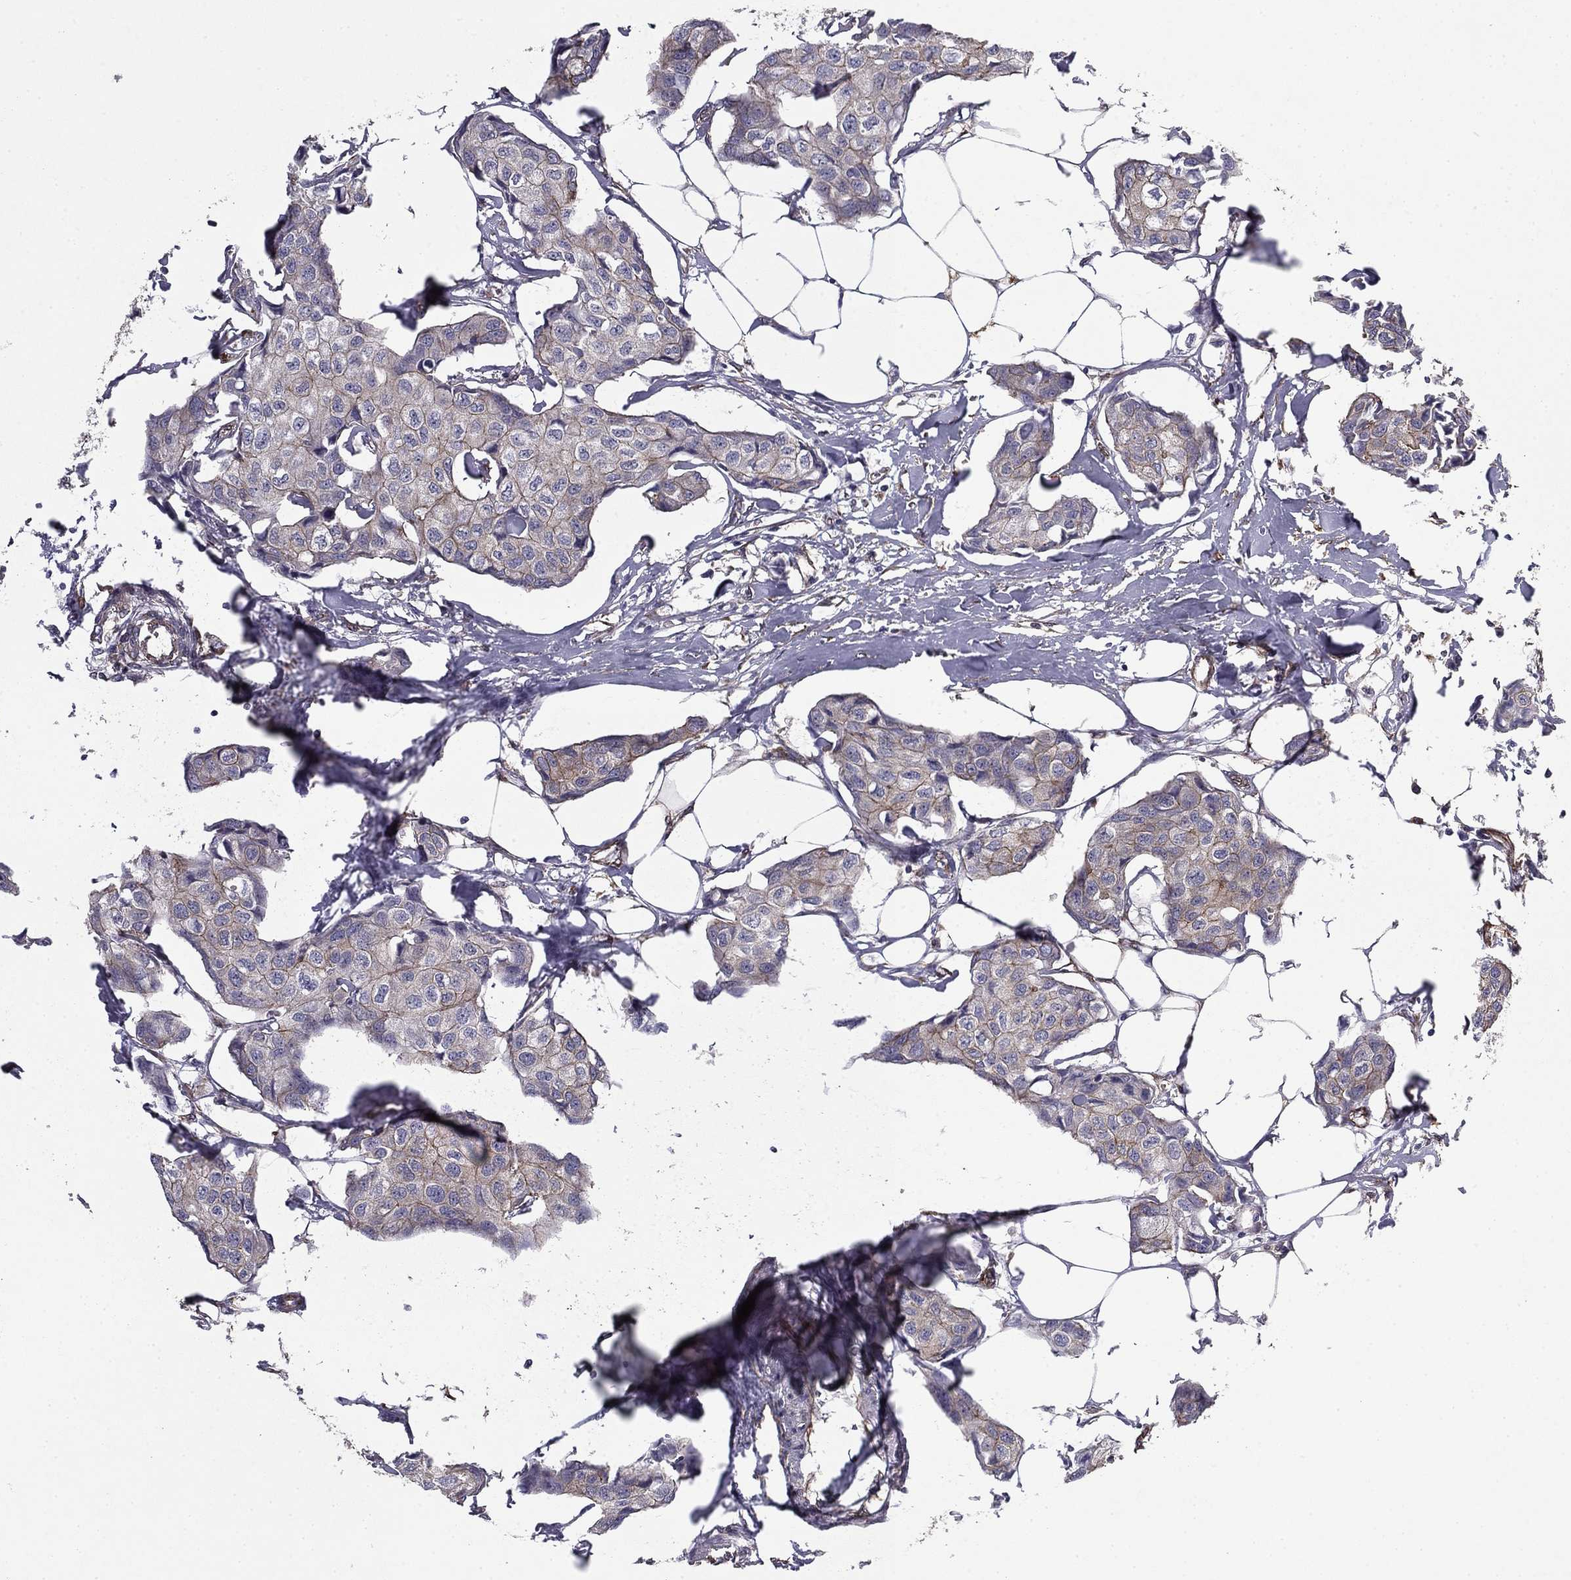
{"staining": {"intensity": "moderate", "quantity": "<25%", "location": "cytoplasmic/membranous"}, "tissue": "breast cancer", "cell_type": "Tumor cells", "image_type": "cancer", "snomed": [{"axis": "morphology", "description": "Duct carcinoma"}, {"axis": "topography", "description": "Breast"}], "caption": "DAB (3,3'-diaminobenzidine) immunohistochemical staining of breast cancer (invasive ductal carcinoma) shows moderate cytoplasmic/membranous protein staining in approximately <25% of tumor cells.", "gene": "SHMT1", "patient": {"sex": "female", "age": 80}}